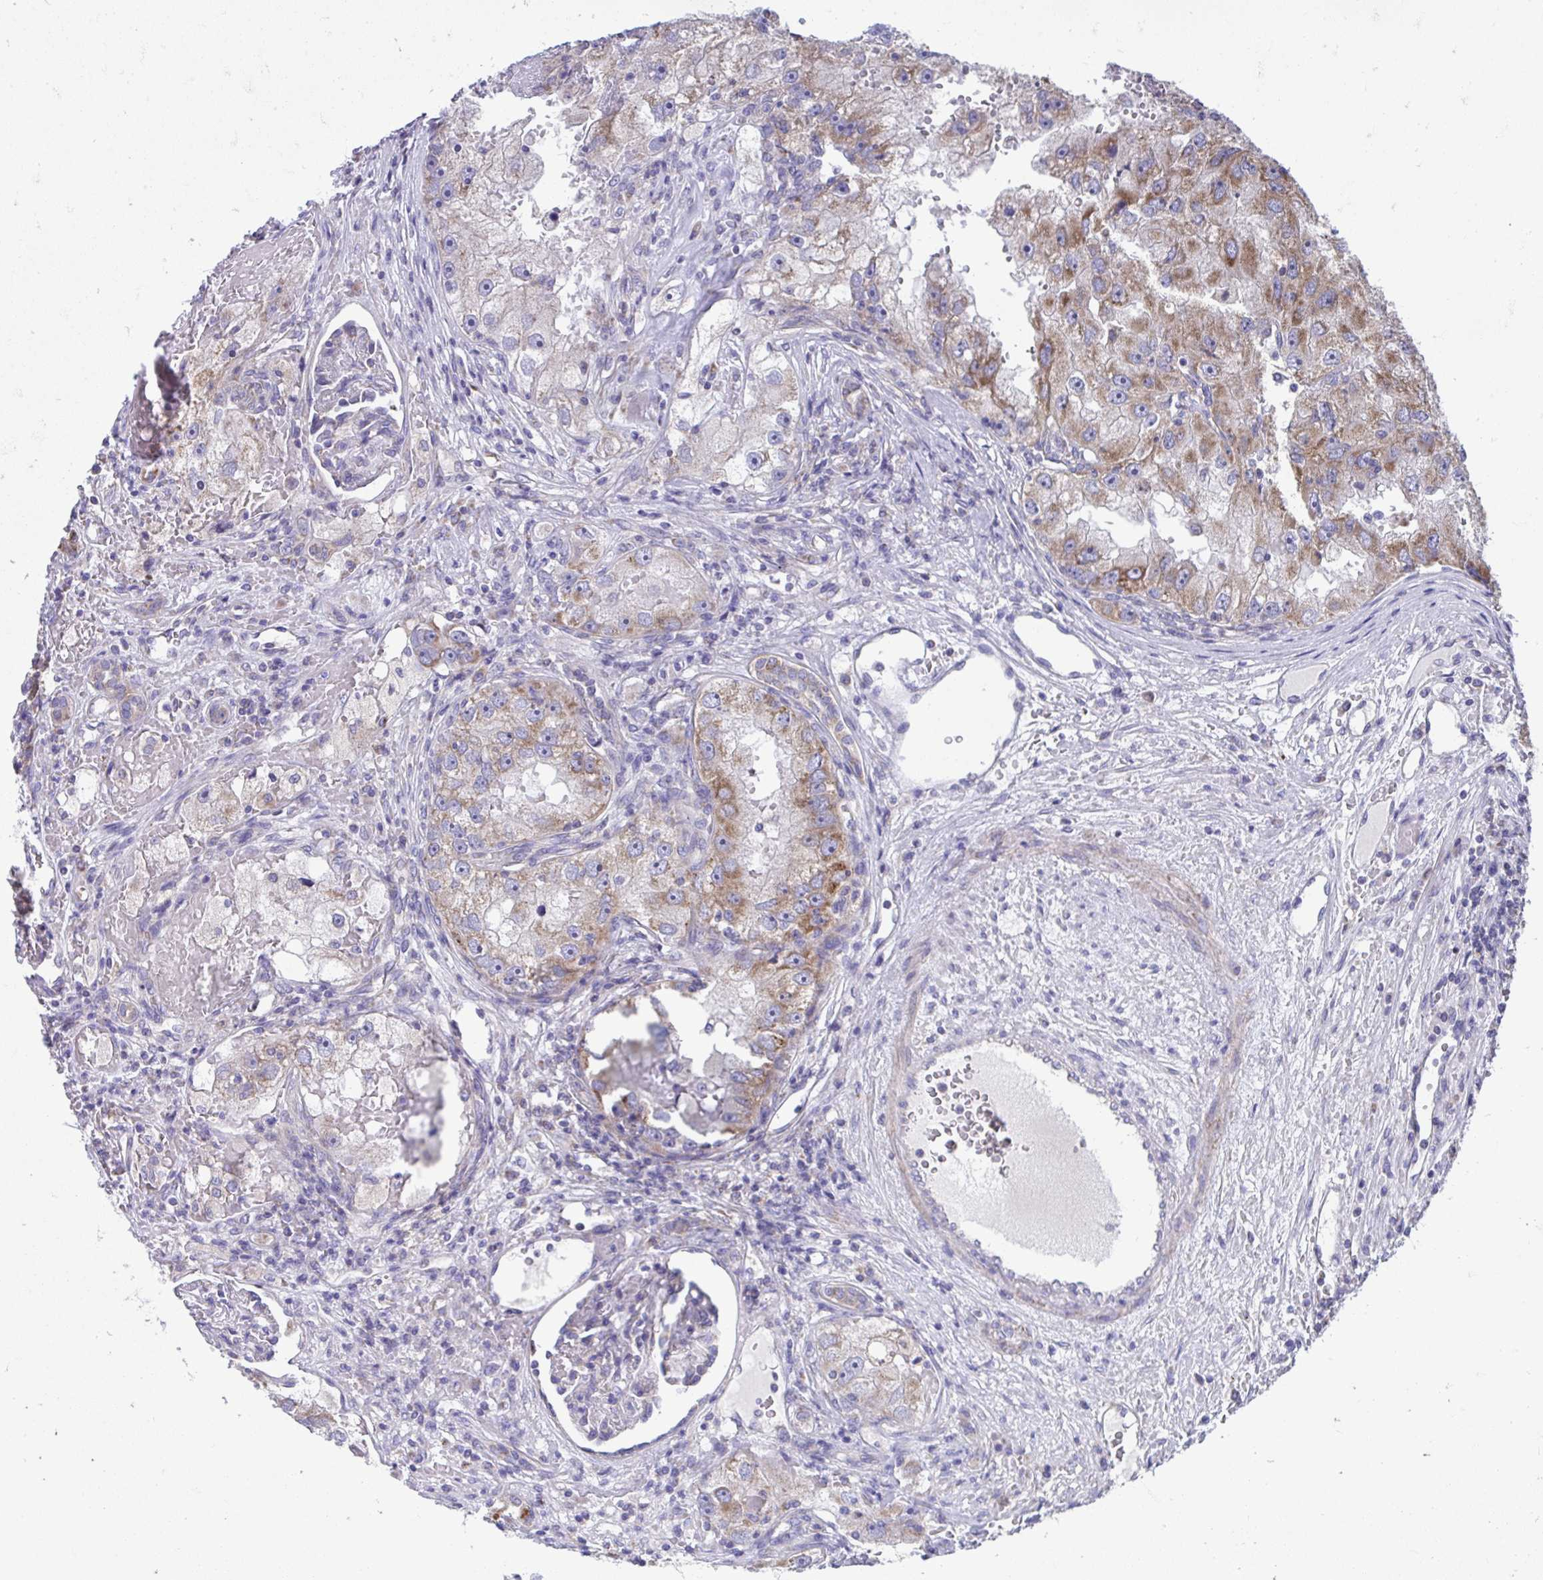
{"staining": {"intensity": "moderate", "quantity": "25%-75%", "location": "cytoplasmic/membranous"}, "tissue": "renal cancer", "cell_type": "Tumor cells", "image_type": "cancer", "snomed": [{"axis": "morphology", "description": "Adenocarcinoma, NOS"}, {"axis": "topography", "description": "Kidney"}], "caption": "This micrograph shows renal adenocarcinoma stained with IHC to label a protein in brown. The cytoplasmic/membranous of tumor cells show moderate positivity for the protein. Nuclei are counter-stained blue.", "gene": "LINGO4", "patient": {"sex": "male", "age": 63}}